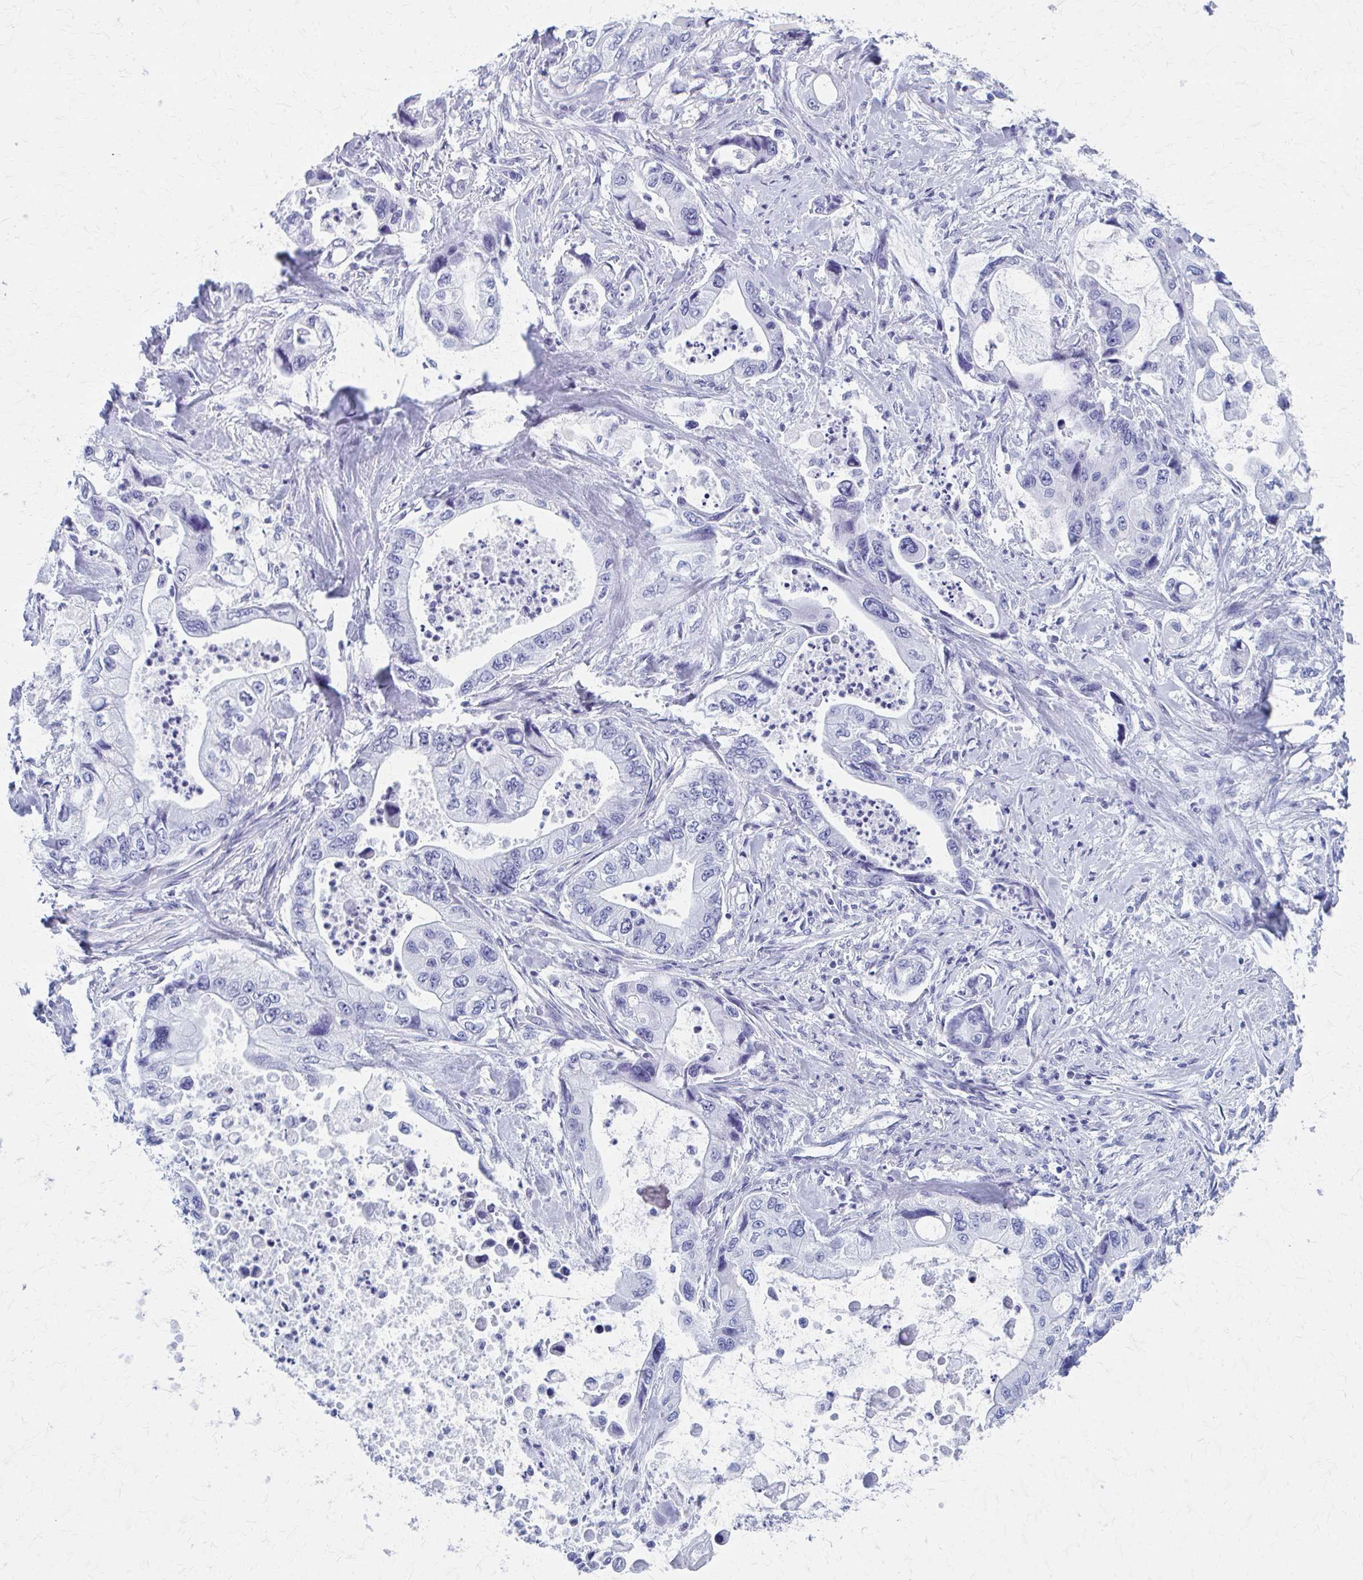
{"staining": {"intensity": "negative", "quantity": "none", "location": "none"}, "tissue": "stomach cancer", "cell_type": "Tumor cells", "image_type": "cancer", "snomed": [{"axis": "morphology", "description": "Adenocarcinoma, NOS"}, {"axis": "topography", "description": "Pancreas"}, {"axis": "topography", "description": "Stomach, upper"}], "caption": "Adenocarcinoma (stomach) was stained to show a protein in brown. There is no significant positivity in tumor cells.", "gene": "CELF5", "patient": {"sex": "male", "age": 77}}